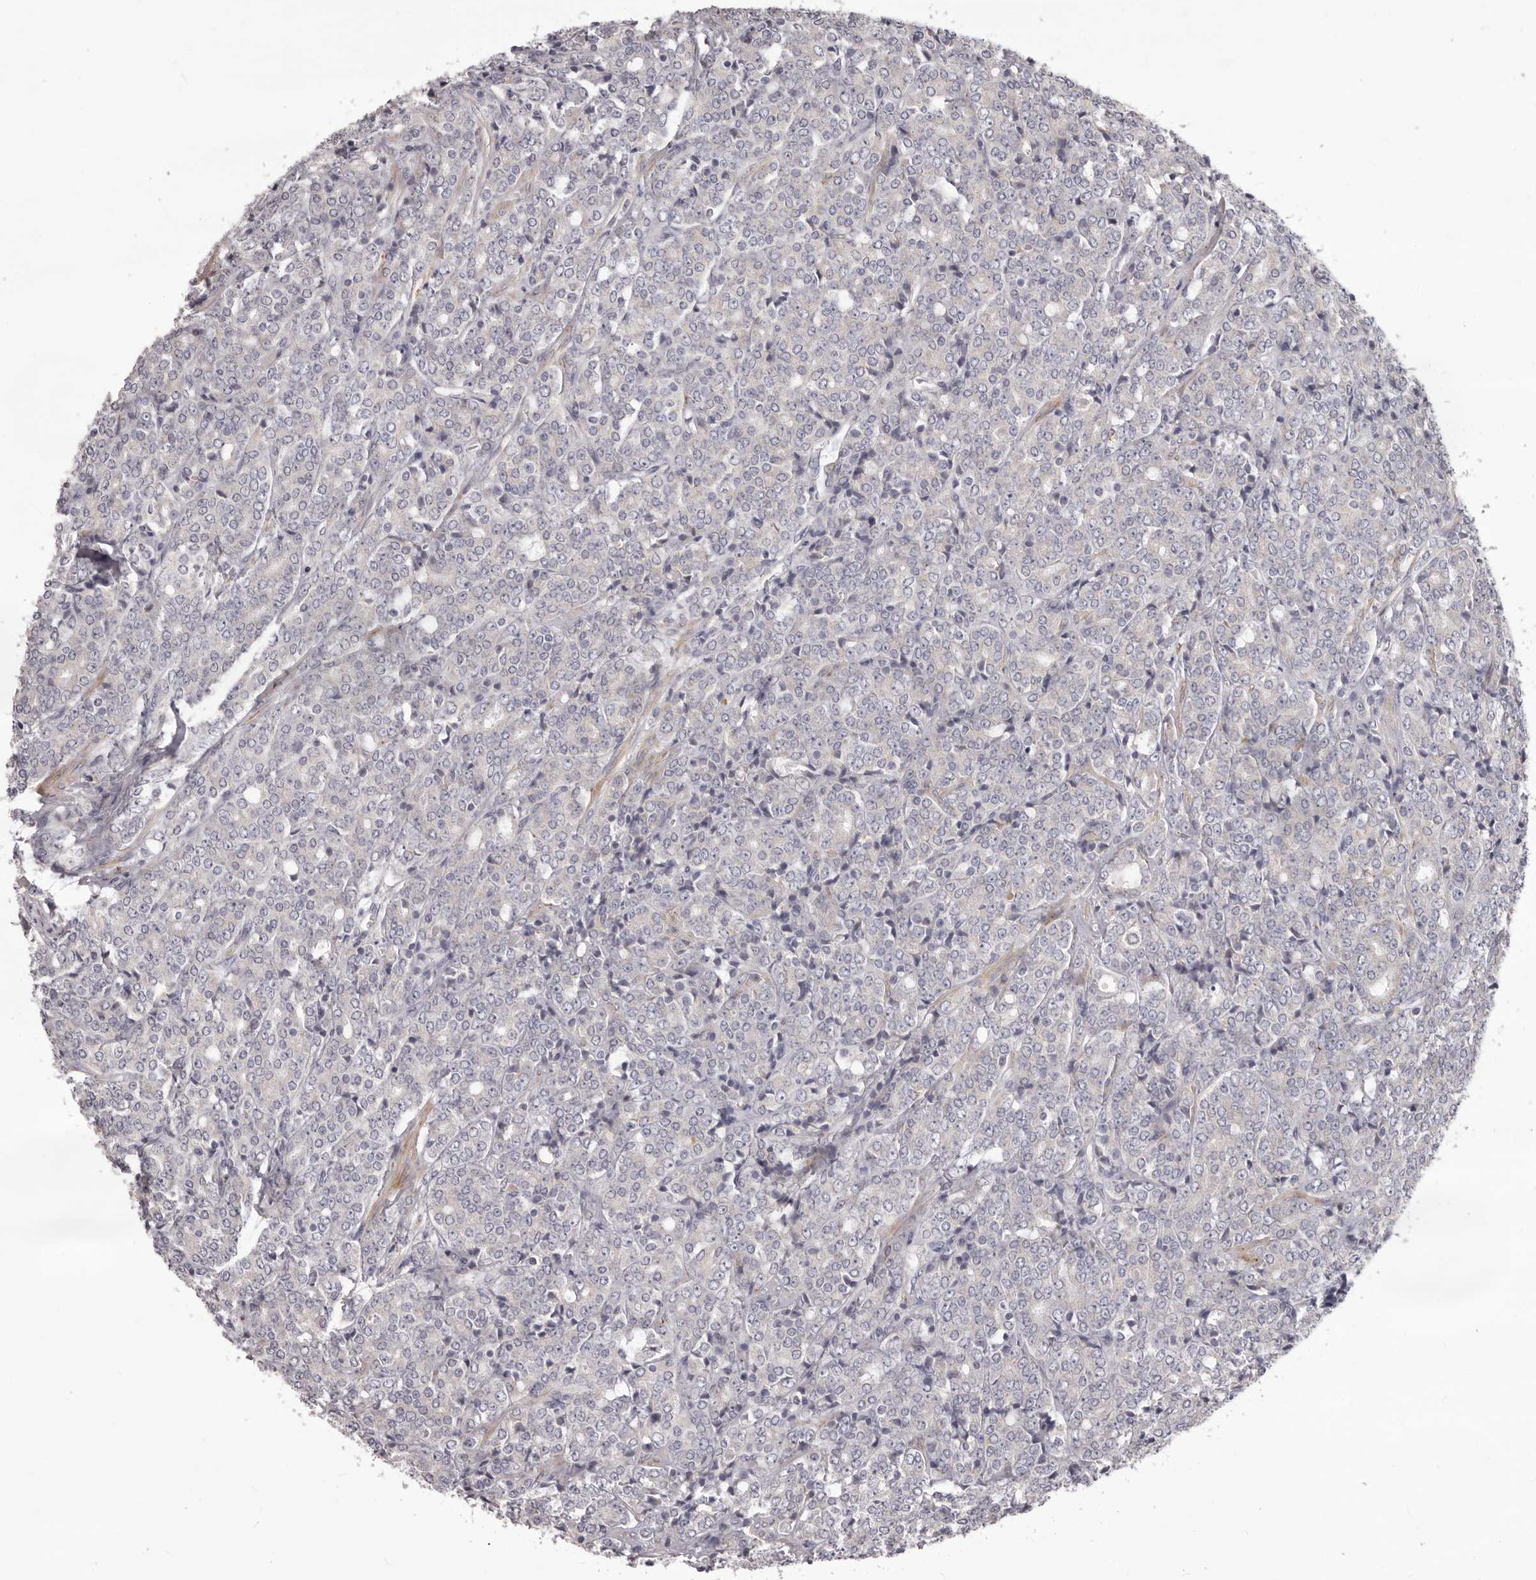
{"staining": {"intensity": "negative", "quantity": "none", "location": "none"}, "tissue": "prostate cancer", "cell_type": "Tumor cells", "image_type": "cancer", "snomed": [{"axis": "morphology", "description": "Adenocarcinoma, High grade"}, {"axis": "topography", "description": "Prostate"}], "caption": "Immunohistochemistry (IHC) photomicrograph of prostate cancer stained for a protein (brown), which demonstrates no staining in tumor cells.", "gene": "PRMT2", "patient": {"sex": "male", "age": 62}}